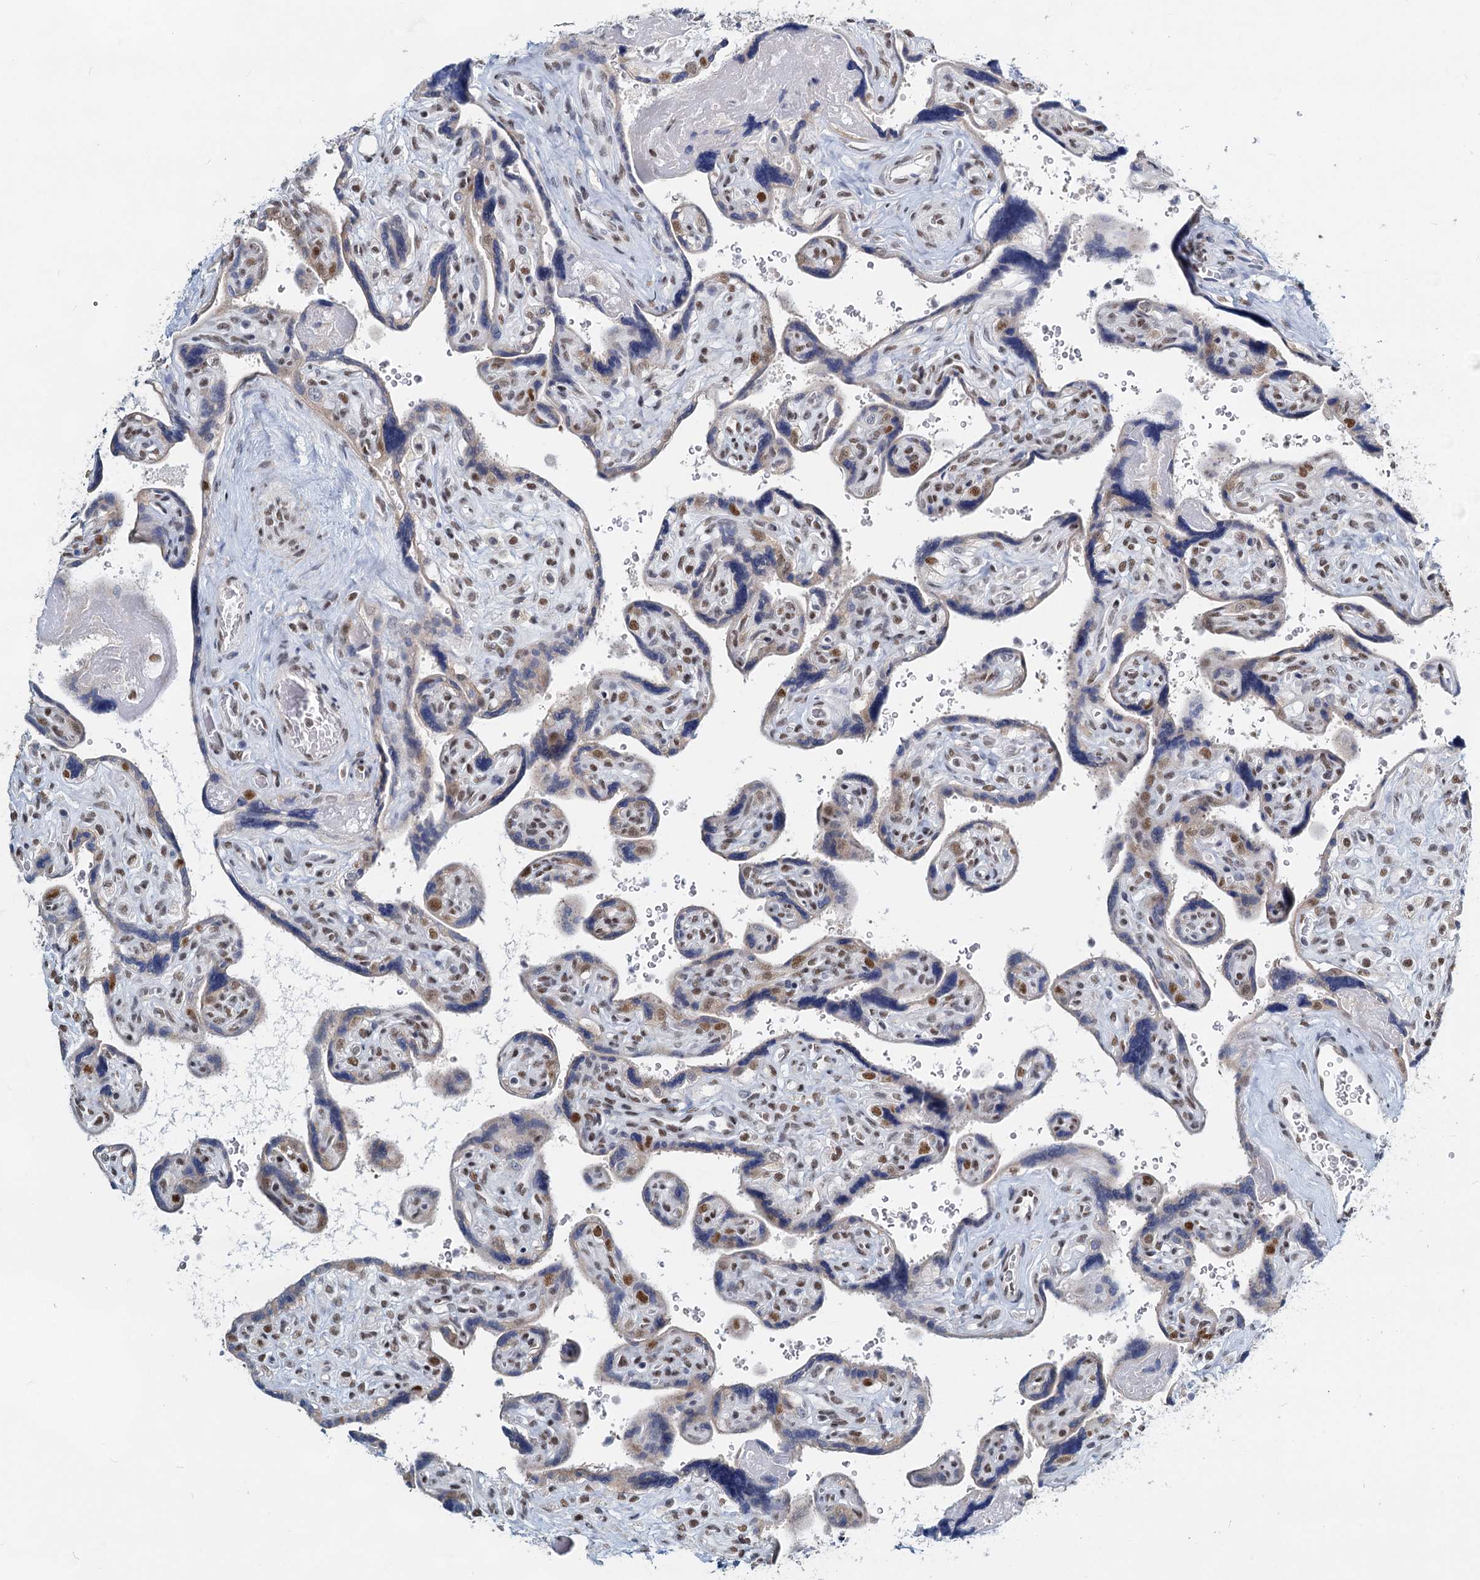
{"staining": {"intensity": "moderate", "quantity": "25%-75%", "location": "cytoplasmic/membranous,nuclear"}, "tissue": "placenta", "cell_type": "Trophoblastic cells", "image_type": "normal", "snomed": [{"axis": "morphology", "description": "Normal tissue, NOS"}, {"axis": "topography", "description": "Placenta"}], "caption": "Trophoblastic cells exhibit moderate cytoplasmic/membranous,nuclear expression in about 25%-75% of cells in normal placenta. The protein is stained brown, and the nuclei are stained in blue (DAB IHC with brightfield microscopy, high magnification).", "gene": "METTL14", "patient": {"sex": "female", "age": 39}}